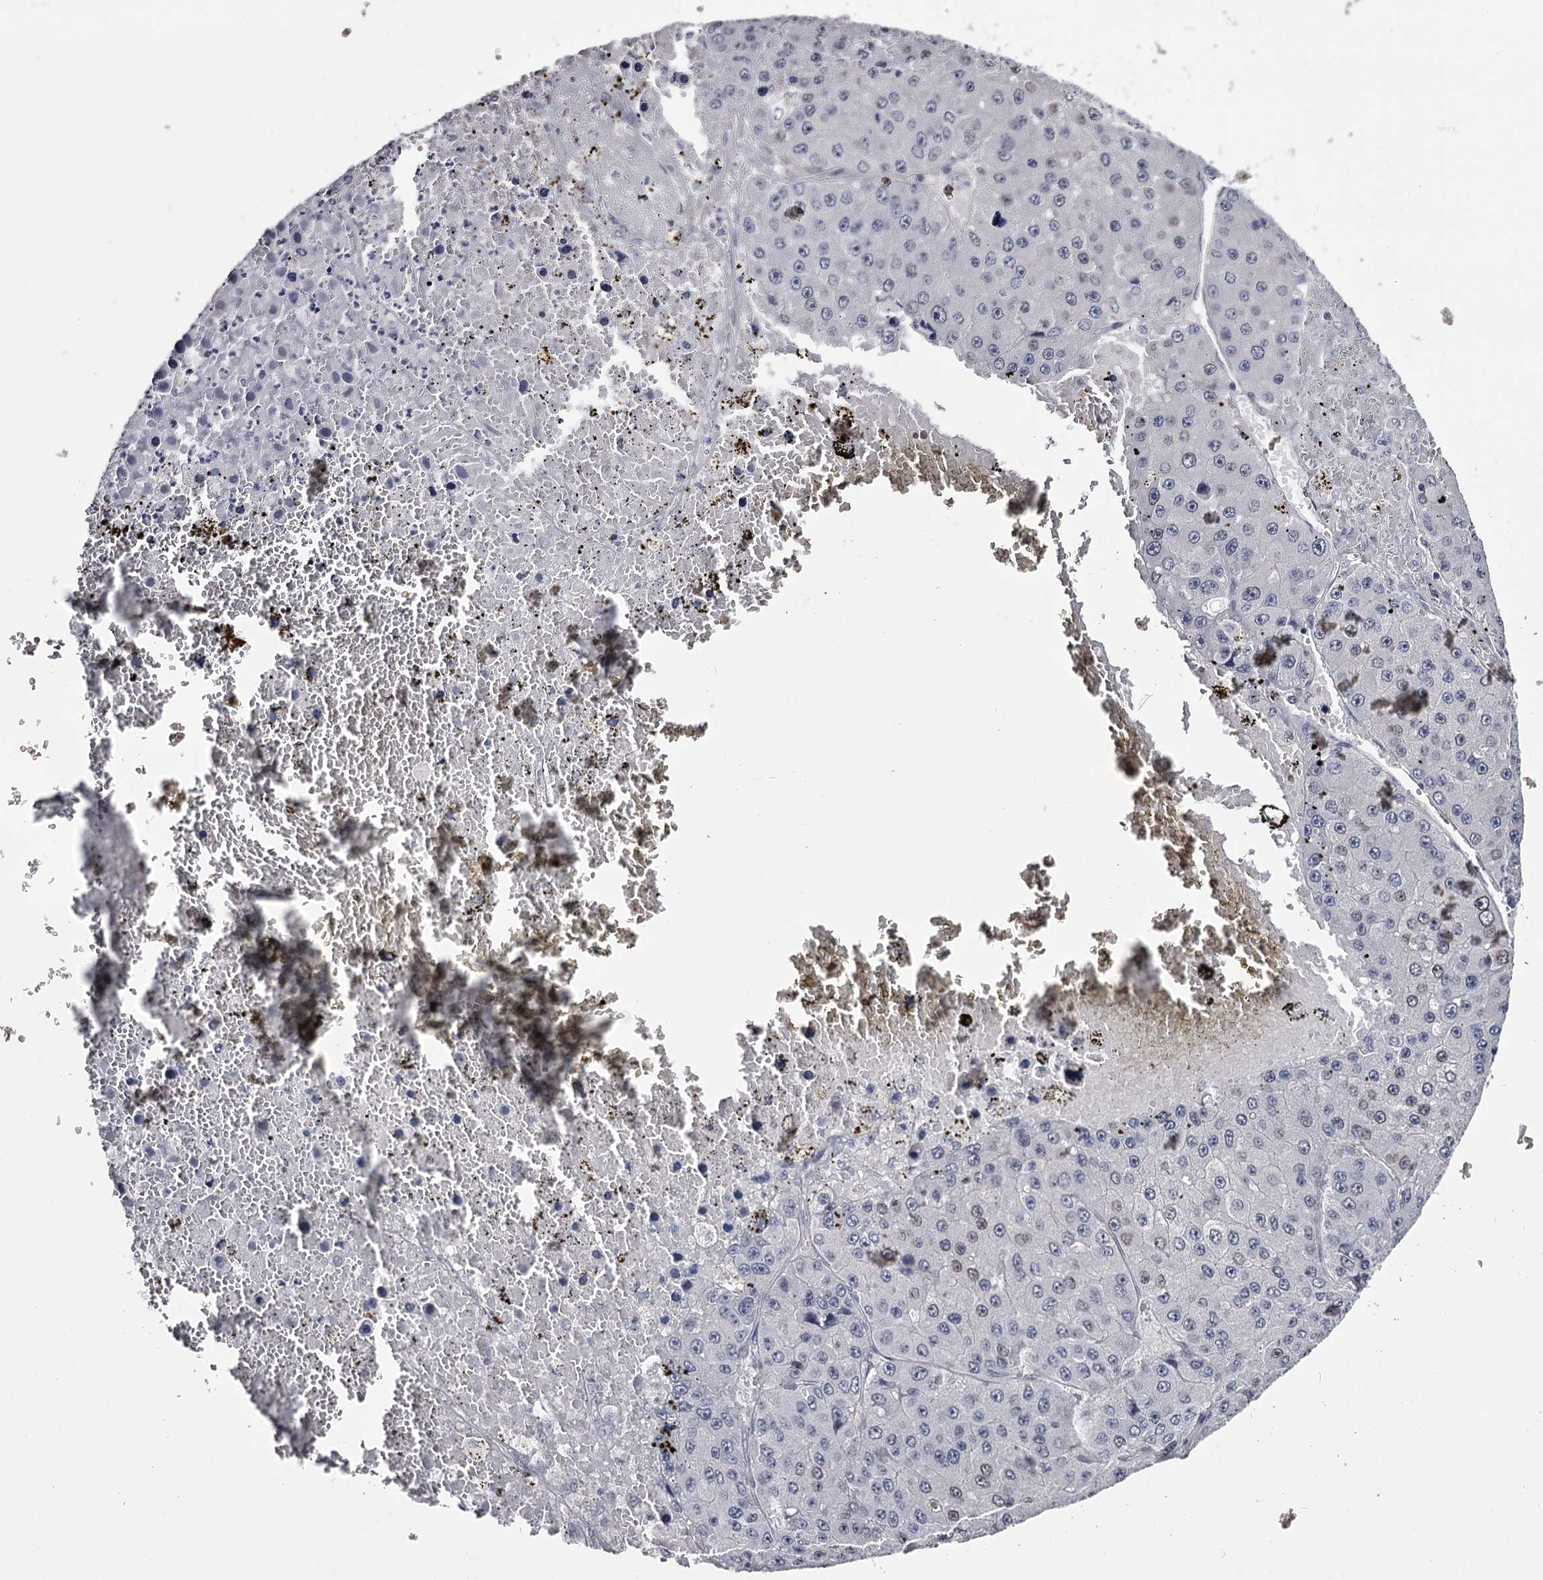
{"staining": {"intensity": "negative", "quantity": "none", "location": "none"}, "tissue": "liver cancer", "cell_type": "Tumor cells", "image_type": "cancer", "snomed": [{"axis": "morphology", "description": "Carcinoma, Hepatocellular, NOS"}, {"axis": "topography", "description": "Liver"}], "caption": "Tumor cells are negative for protein expression in human hepatocellular carcinoma (liver).", "gene": "OVOL2", "patient": {"sex": "female", "age": 73}}